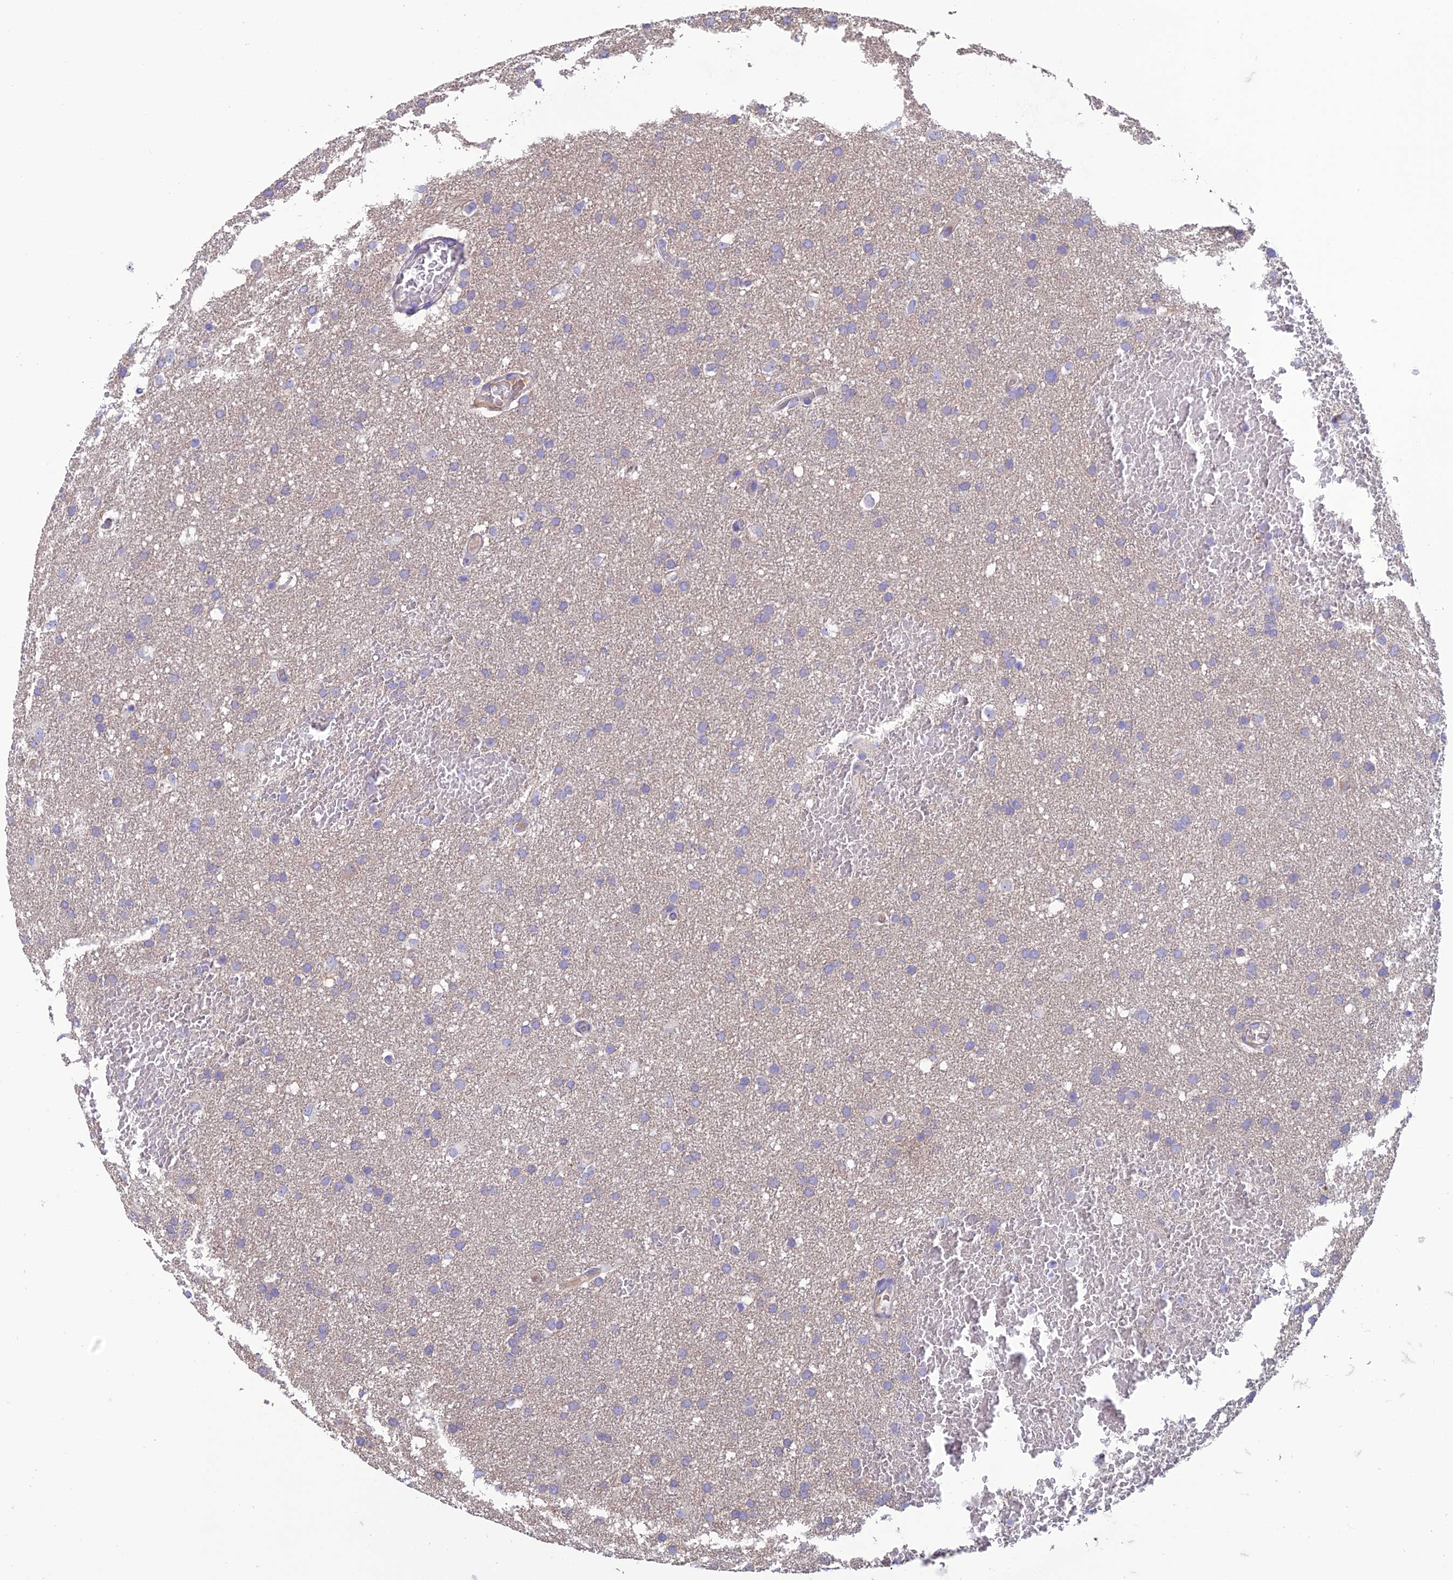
{"staining": {"intensity": "negative", "quantity": "none", "location": "none"}, "tissue": "glioma", "cell_type": "Tumor cells", "image_type": "cancer", "snomed": [{"axis": "morphology", "description": "Glioma, malignant, High grade"}, {"axis": "topography", "description": "Cerebral cortex"}], "caption": "DAB immunohistochemical staining of glioma shows no significant staining in tumor cells.", "gene": "SFT2D2", "patient": {"sex": "female", "age": 36}}